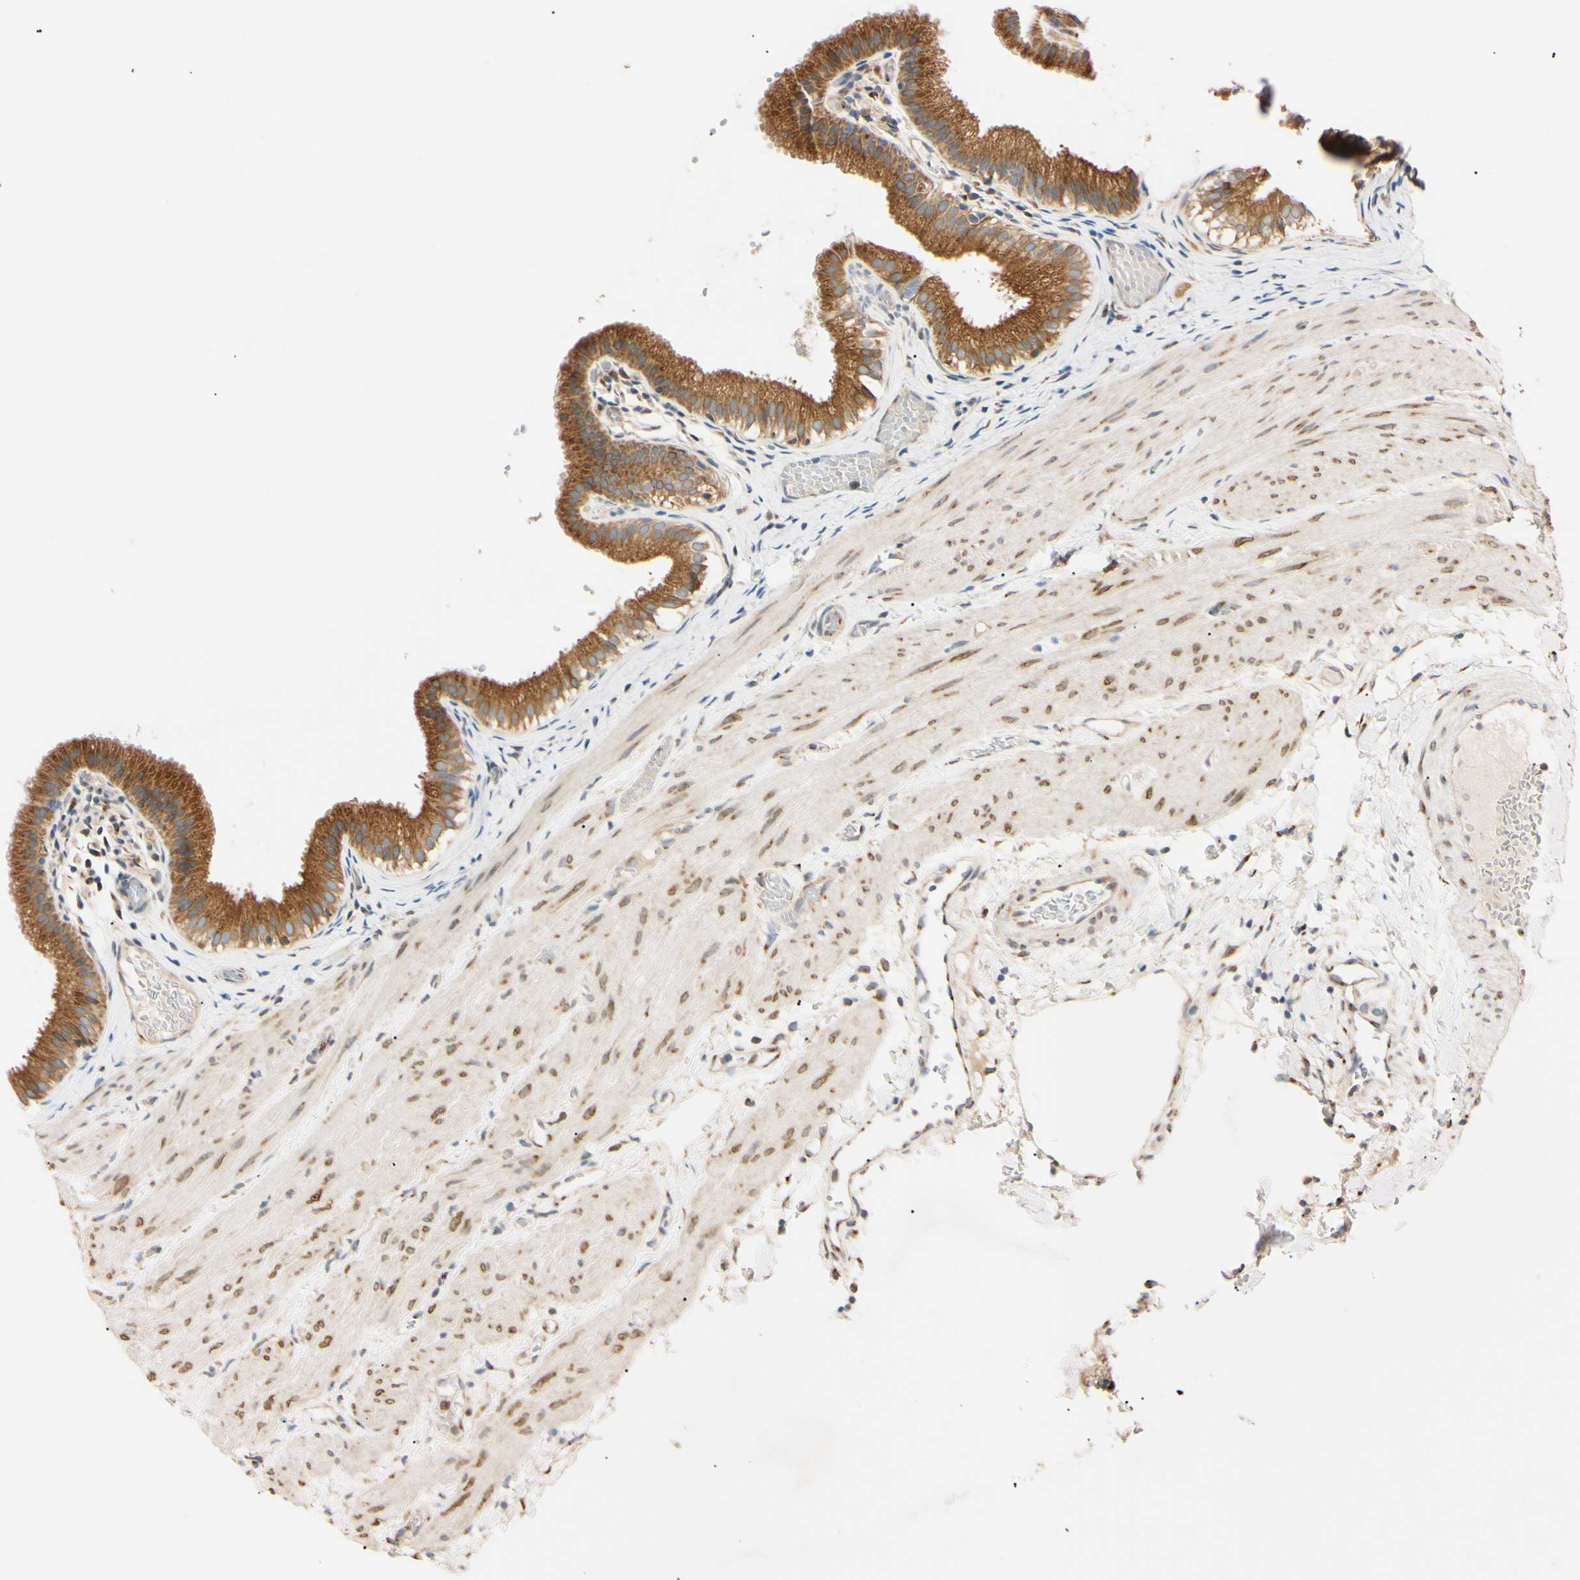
{"staining": {"intensity": "moderate", "quantity": ">75%", "location": "cytoplasmic/membranous"}, "tissue": "gallbladder", "cell_type": "Glandular cells", "image_type": "normal", "snomed": [{"axis": "morphology", "description": "Normal tissue, NOS"}, {"axis": "topography", "description": "Gallbladder"}], "caption": "A histopathology image of gallbladder stained for a protein exhibits moderate cytoplasmic/membranous brown staining in glandular cells.", "gene": "IER3IP1", "patient": {"sex": "female", "age": 26}}